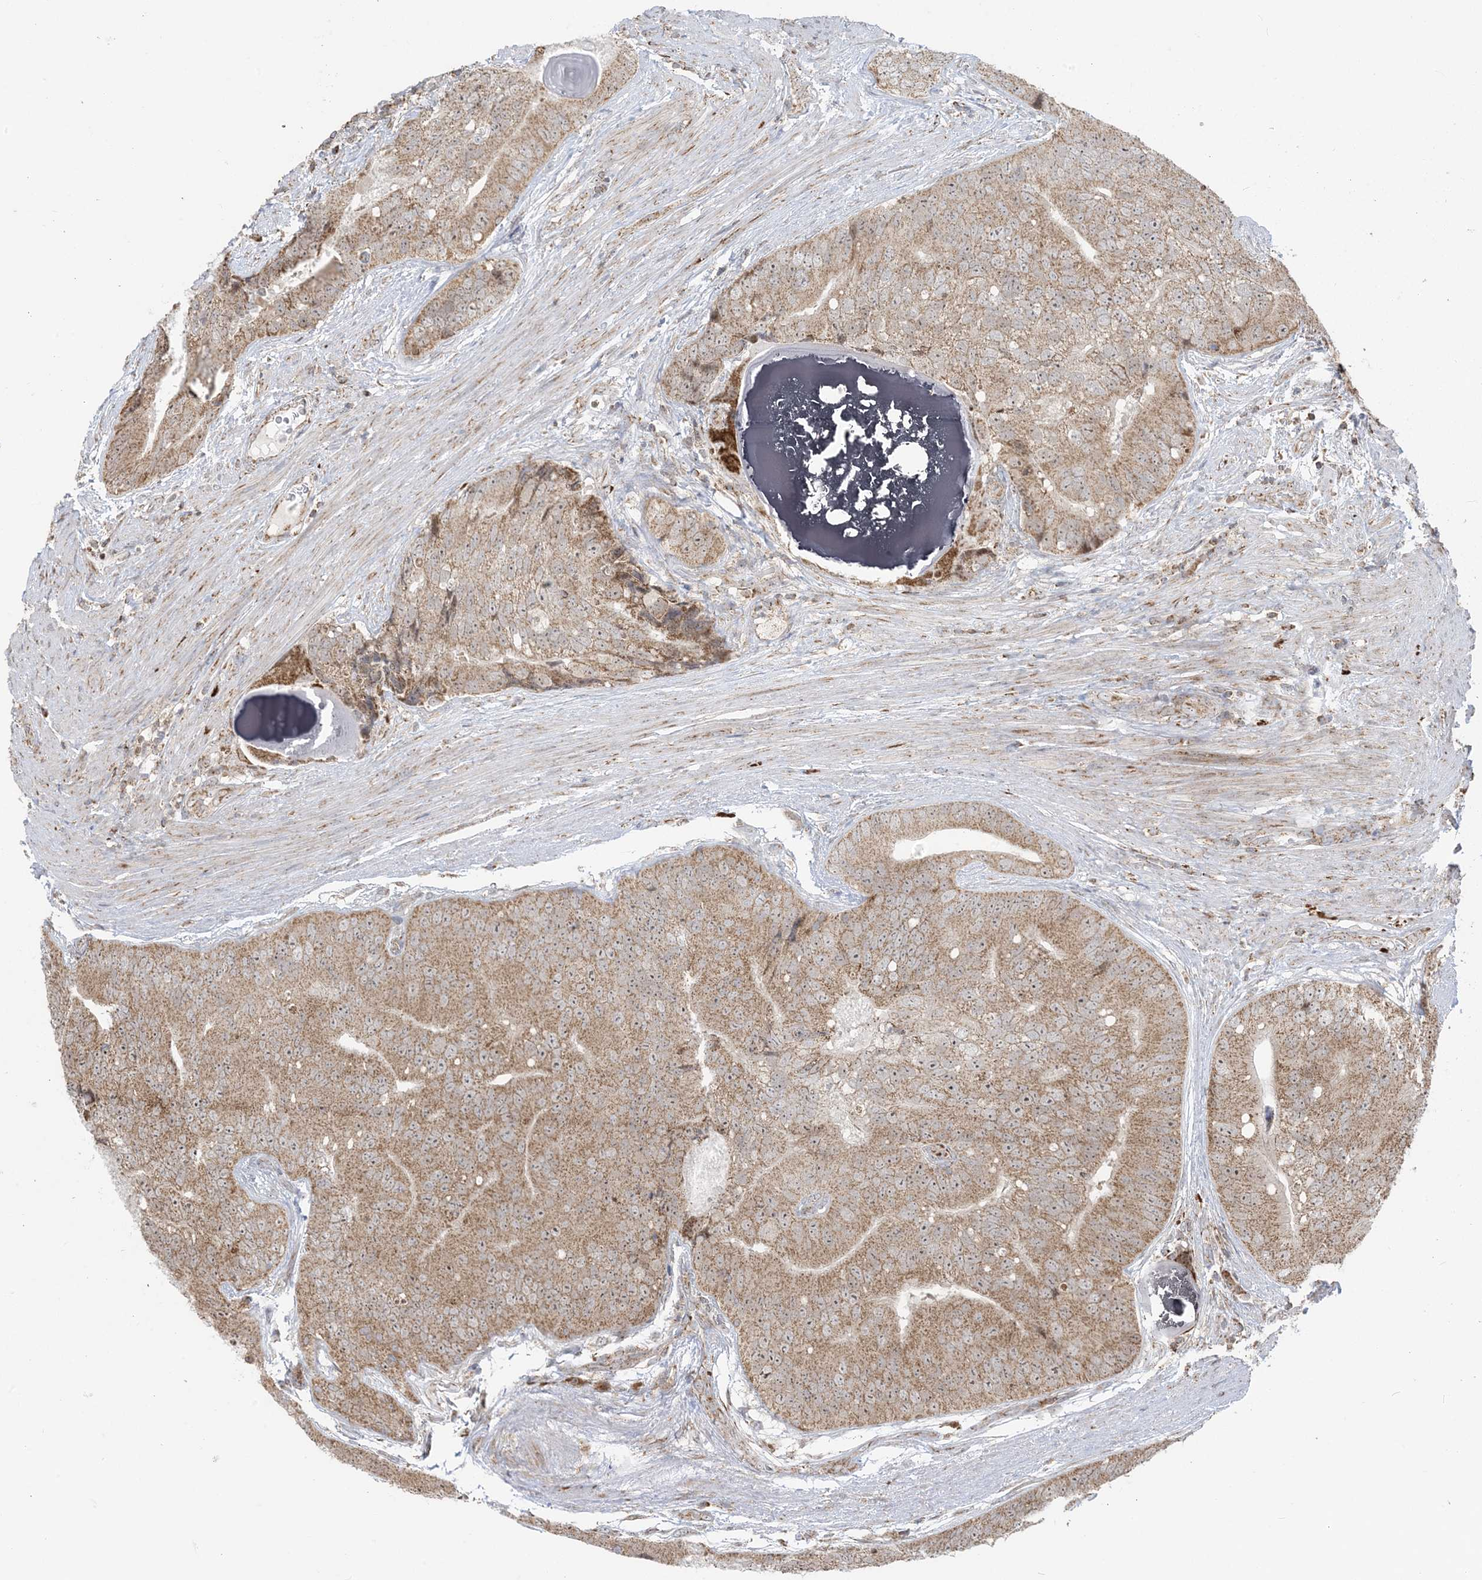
{"staining": {"intensity": "moderate", "quantity": ">75%", "location": "cytoplasmic/membranous,nuclear"}, "tissue": "prostate cancer", "cell_type": "Tumor cells", "image_type": "cancer", "snomed": [{"axis": "morphology", "description": "Adenocarcinoma, High grade"}, {"axis": "topography", "description": "Prostate"}], "caption": "Human prostate cancer stained with a brown dye displays moderate cytoplasmic/membranous and nuclear positive expression in about >75% of tumor cells.", "gene": "MAPKBP1", "patient": {"sex": "male", "age": 70}}